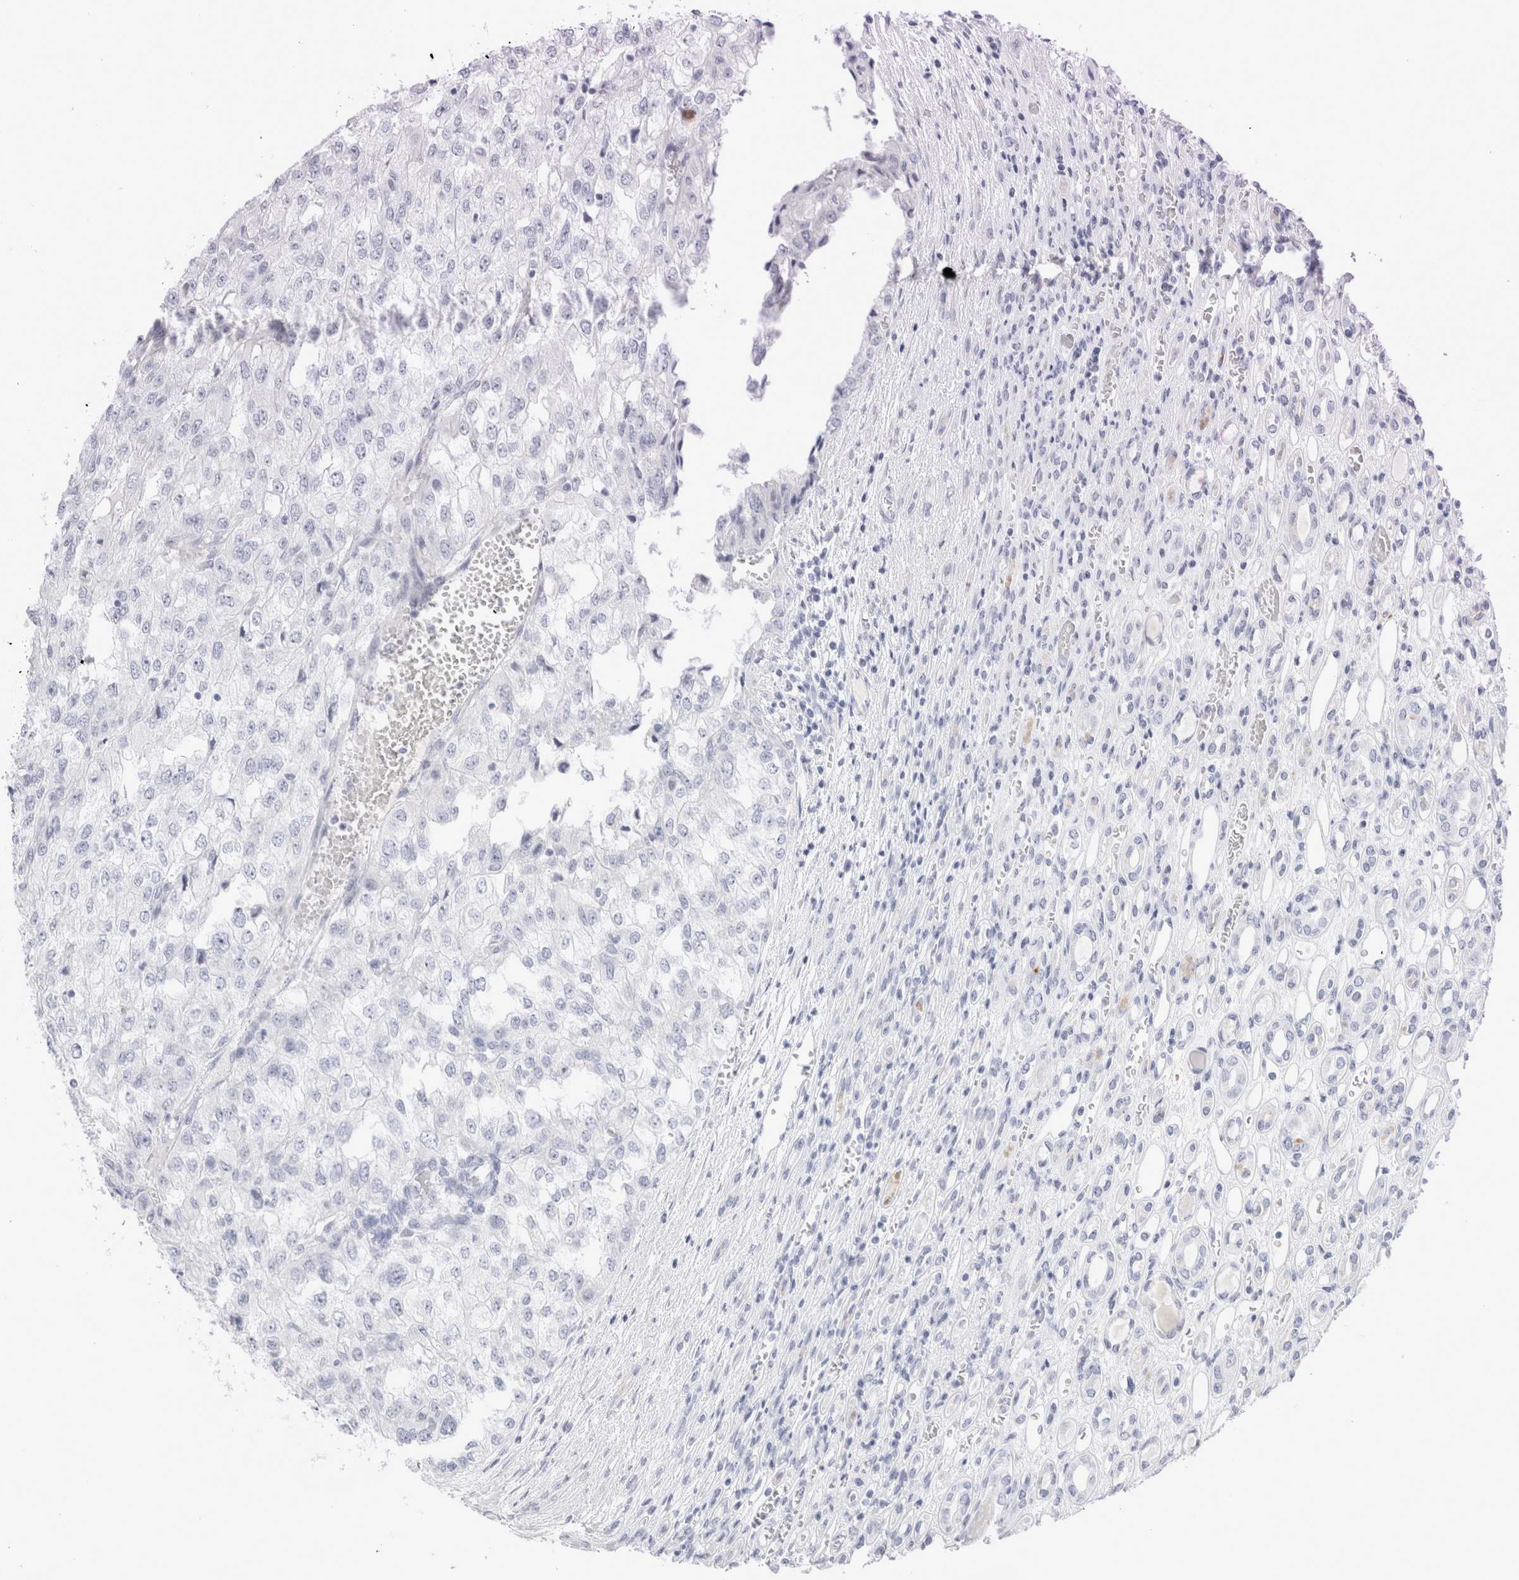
{"staining": {"intensity": "negative", "quantity": "none", "location": "none"}, "tissue": "renal cancer", "cell_type": "Tumor cells", "image_type": "cancer", "snomed": [{"axis": "morphology", "description": "Adenocarcinoma, NOS"}, {"axis": "topography", "description": "Kidney"}], "caption": "A micrograph of human renal cancer (adenocarcinoma) is negative for staining in tumor cells. (IHC, brightfield microscopy, high magnification).", "gene": "MUC15", "patient": {"sex": "female", "age": 54}}